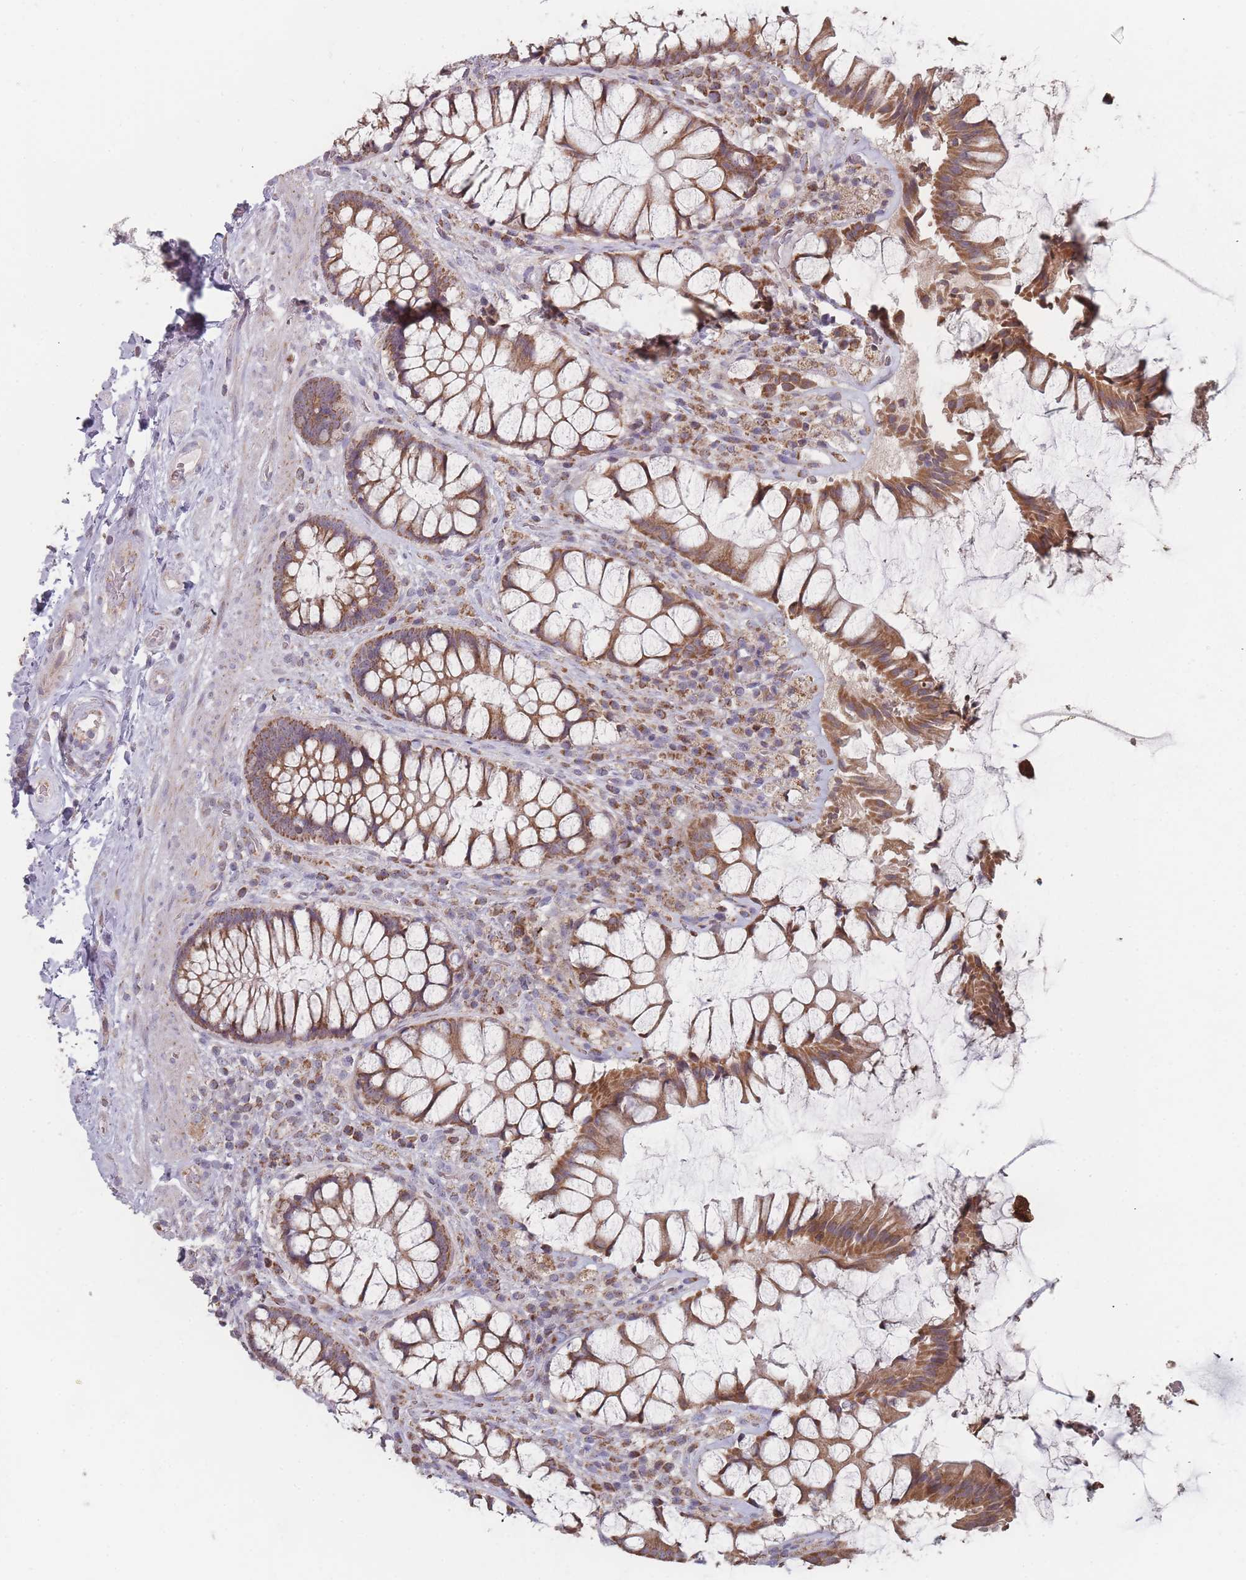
{"staining": {"intensity": "moderate", "quantity": ">75%", "location": "cytoplasmic/membranous"}, "tissue": "rectum", "cell_type": "Glandular cells", "image_type": "normal", "snomed": [{"axis": "morphology", "description": "Normal tissue, NOS"}, {"axis": "topography", "description": "Rectum"}], "caption": "Immunohistochemistry (IHC) image of benign rectum stained for a protein (brown), which reveals medium levels of moderate cytoplasmic/membranous staining in about >75% of glandular cells.", "gene": "PSMB3", "patient": {"sex": "female", "age": 58}}